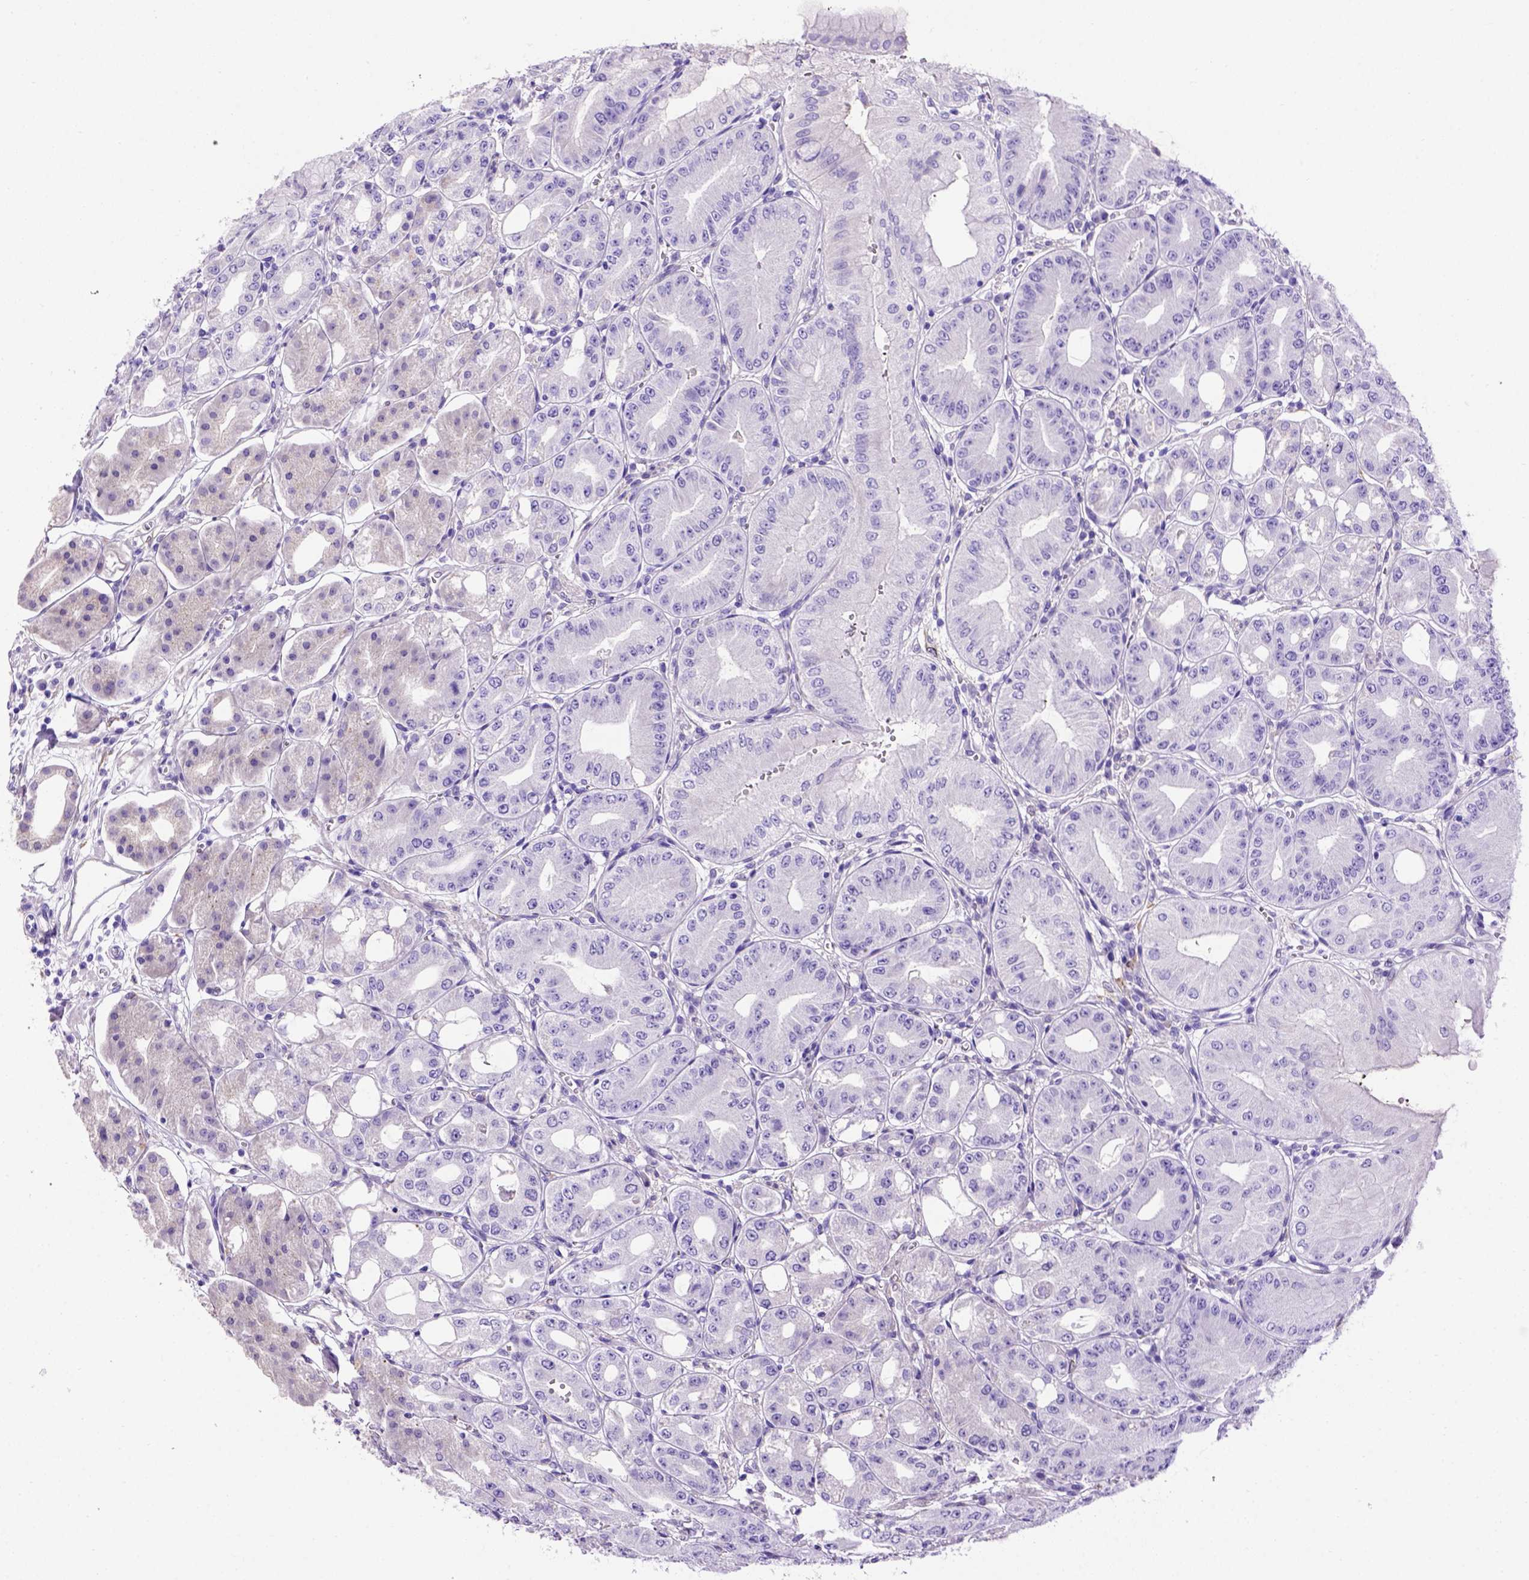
{"staining": {"intensity": "negative", "quantity": "none", "location": "none"}, "tissue": "stomach", "cell_type": "Glandular cells", "image_type": "normal", "snomed": [{"axis": "morphology", "description": "Normal tissue, NOS"}, {"axis": "topography", "description": "Stomach, lower"}], "caption": "A photomicrograph of human stomach is negative for staining in glandular cells. The staining was performed using DAB (3,3'-diaminobenzidine) to visualize the protein expression in brown, while the nuclei were stained in blue with hematoxylin (Magnification: 20x).", "gene": "PTGES", "patient": {"sex": "male", "age": 71}}